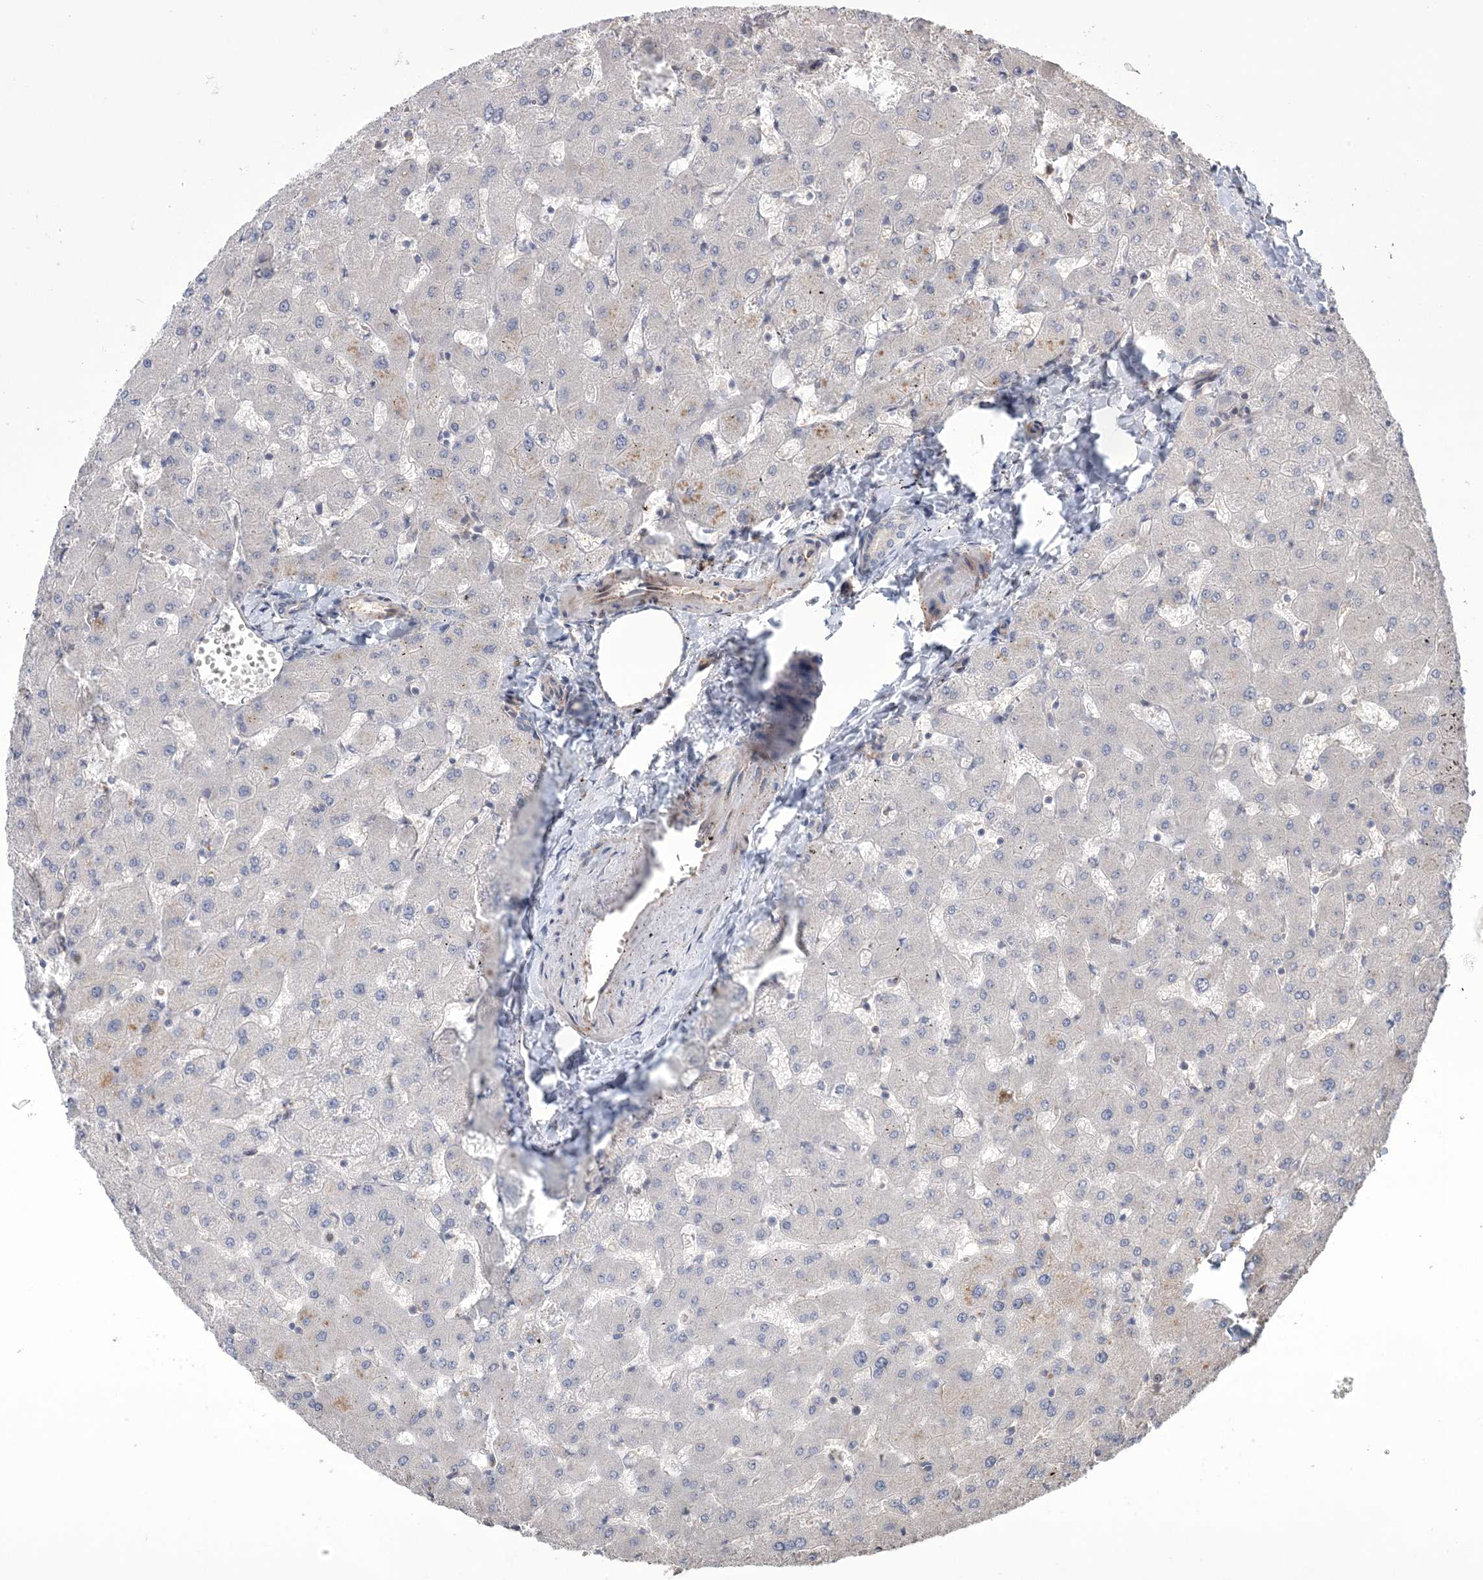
{"staining": {"intensity": "negative", "quantity": "none", "location": "none"}, "tissue": "liver", "cell_type": "Cholangiocytes", "image_type": "normal", "snomed": [{"axis": "morphology", "description": "Normal tissue, NOS"}, {"axis": "topography", "description": "Liver"}], "caption": "Immunohistochemistry (IHC) of normal liver reveals no expression in cholangiocytes. Brightfield microscopy of immunohistochemistry stained with DAB (3,3'-diaminobenzidine) (brown) and hematoxylin (blue), captured at high magnification.", "gene": "UBTD2", "patient": {"sex": "female", "age": 63}}